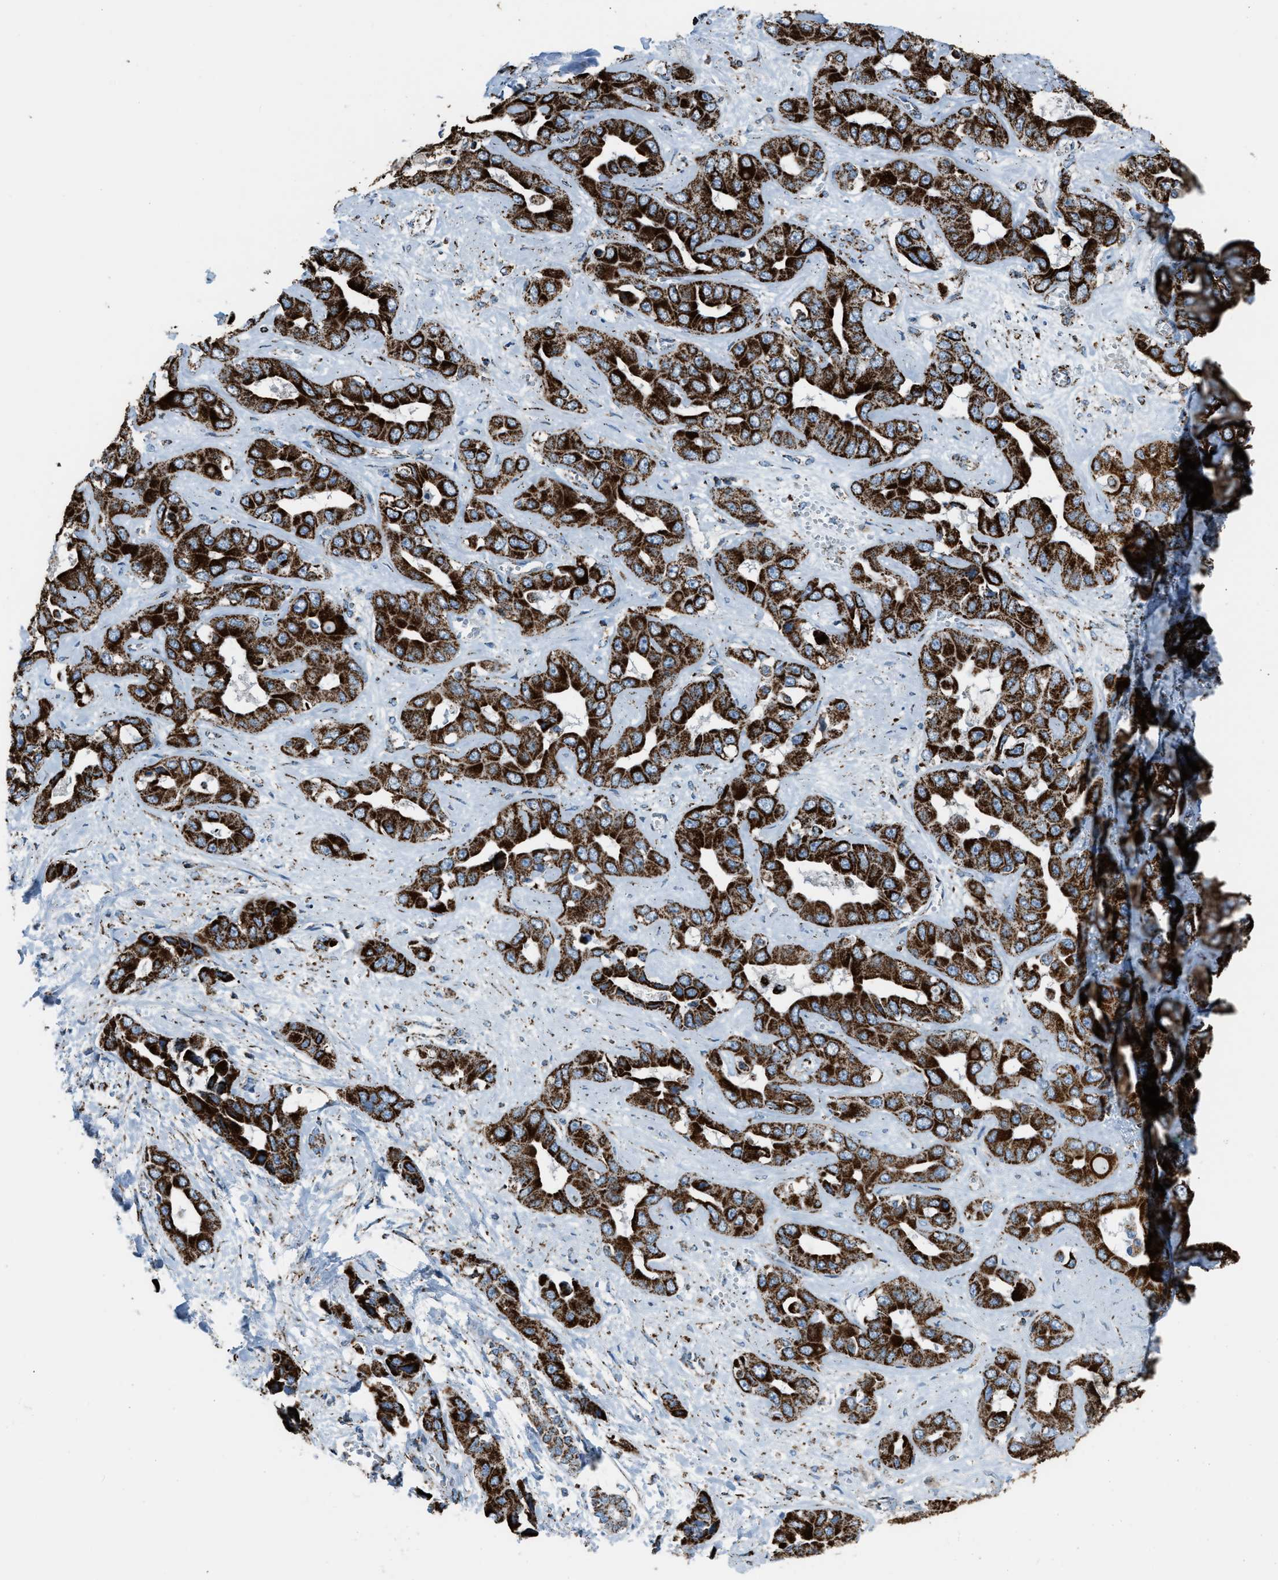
{"staining": {"intensity": "strong", "quantity": ">75%", "location": "cytoplasmic/membranous"}, "tissue": "liver cancer", "cell_type": "Tumor cells", "image_type": "cancer", "snomed": [{"axis": "morphology", "description": "Cholangiocarcinoma"}, {"axis": "topography", "description": "Liver"}], "caption": "Liver cancer (cholangiocarcinoma) stained with a brown dye exhibits strong cytoplasmic/membranous positive positivity in approximately >75% of tumor cells.", "gene": "MDH2", "patient": {"sex": "female", "age": 52}}